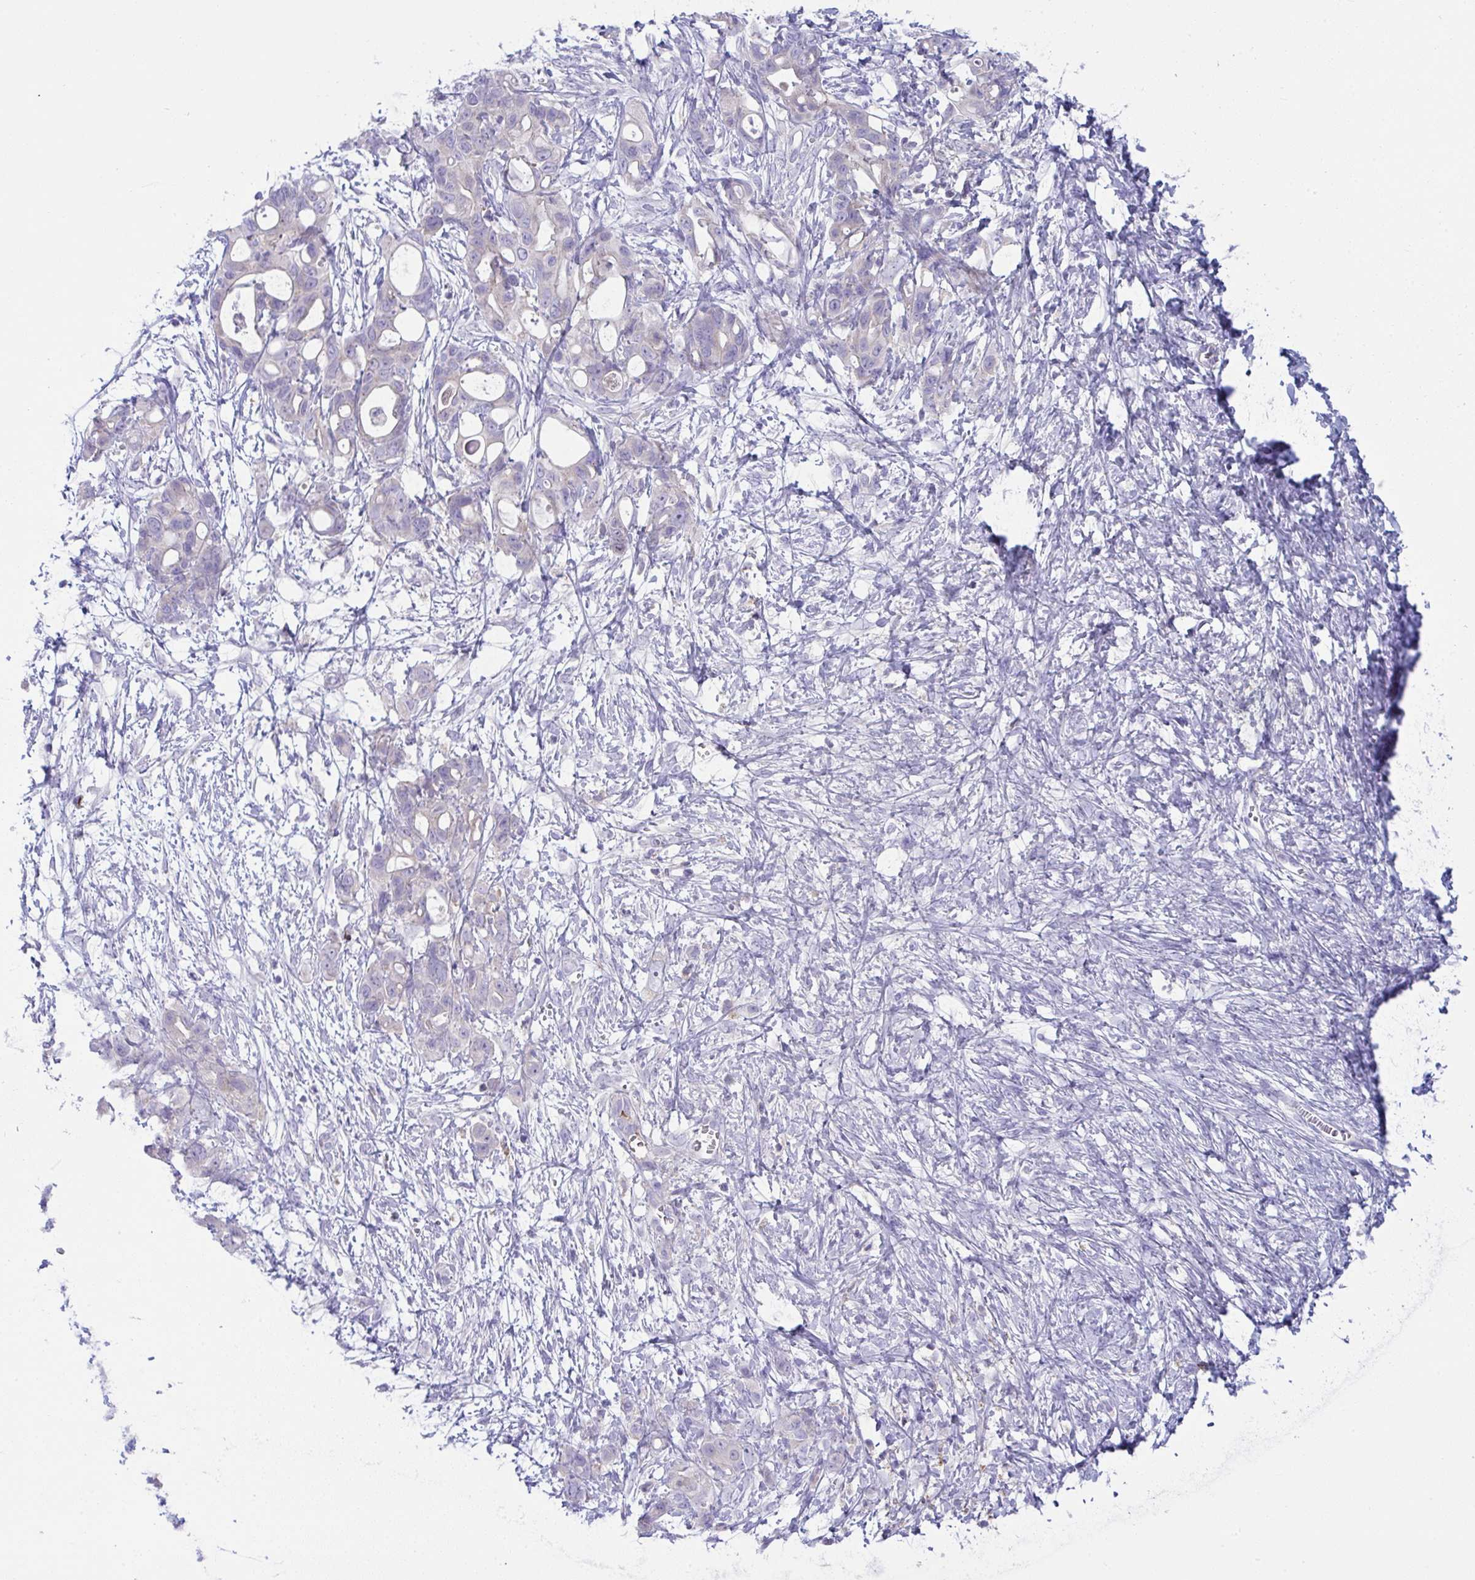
{"staining": {"intensity": "weak", "quantity": "<25%", "location": "cytoplasmic/membranous"}, "tissue": "ovarian cancer", "cell_type": "Tumor cells", "image_type": "cancer", "snomed": [{"axis": "morphology", "description": "Cystadenocarcinoma, mucinous, NOS"}, {"axis": "topography", "description": "Ovary"}], "caption": "A photomicrograph of human mucinous cystadenocarcinoma (ovarian) is negative for staining in tumor cells.", "gene": "PLA2G12B", "patient": {"sex": "female", "age": 70}}